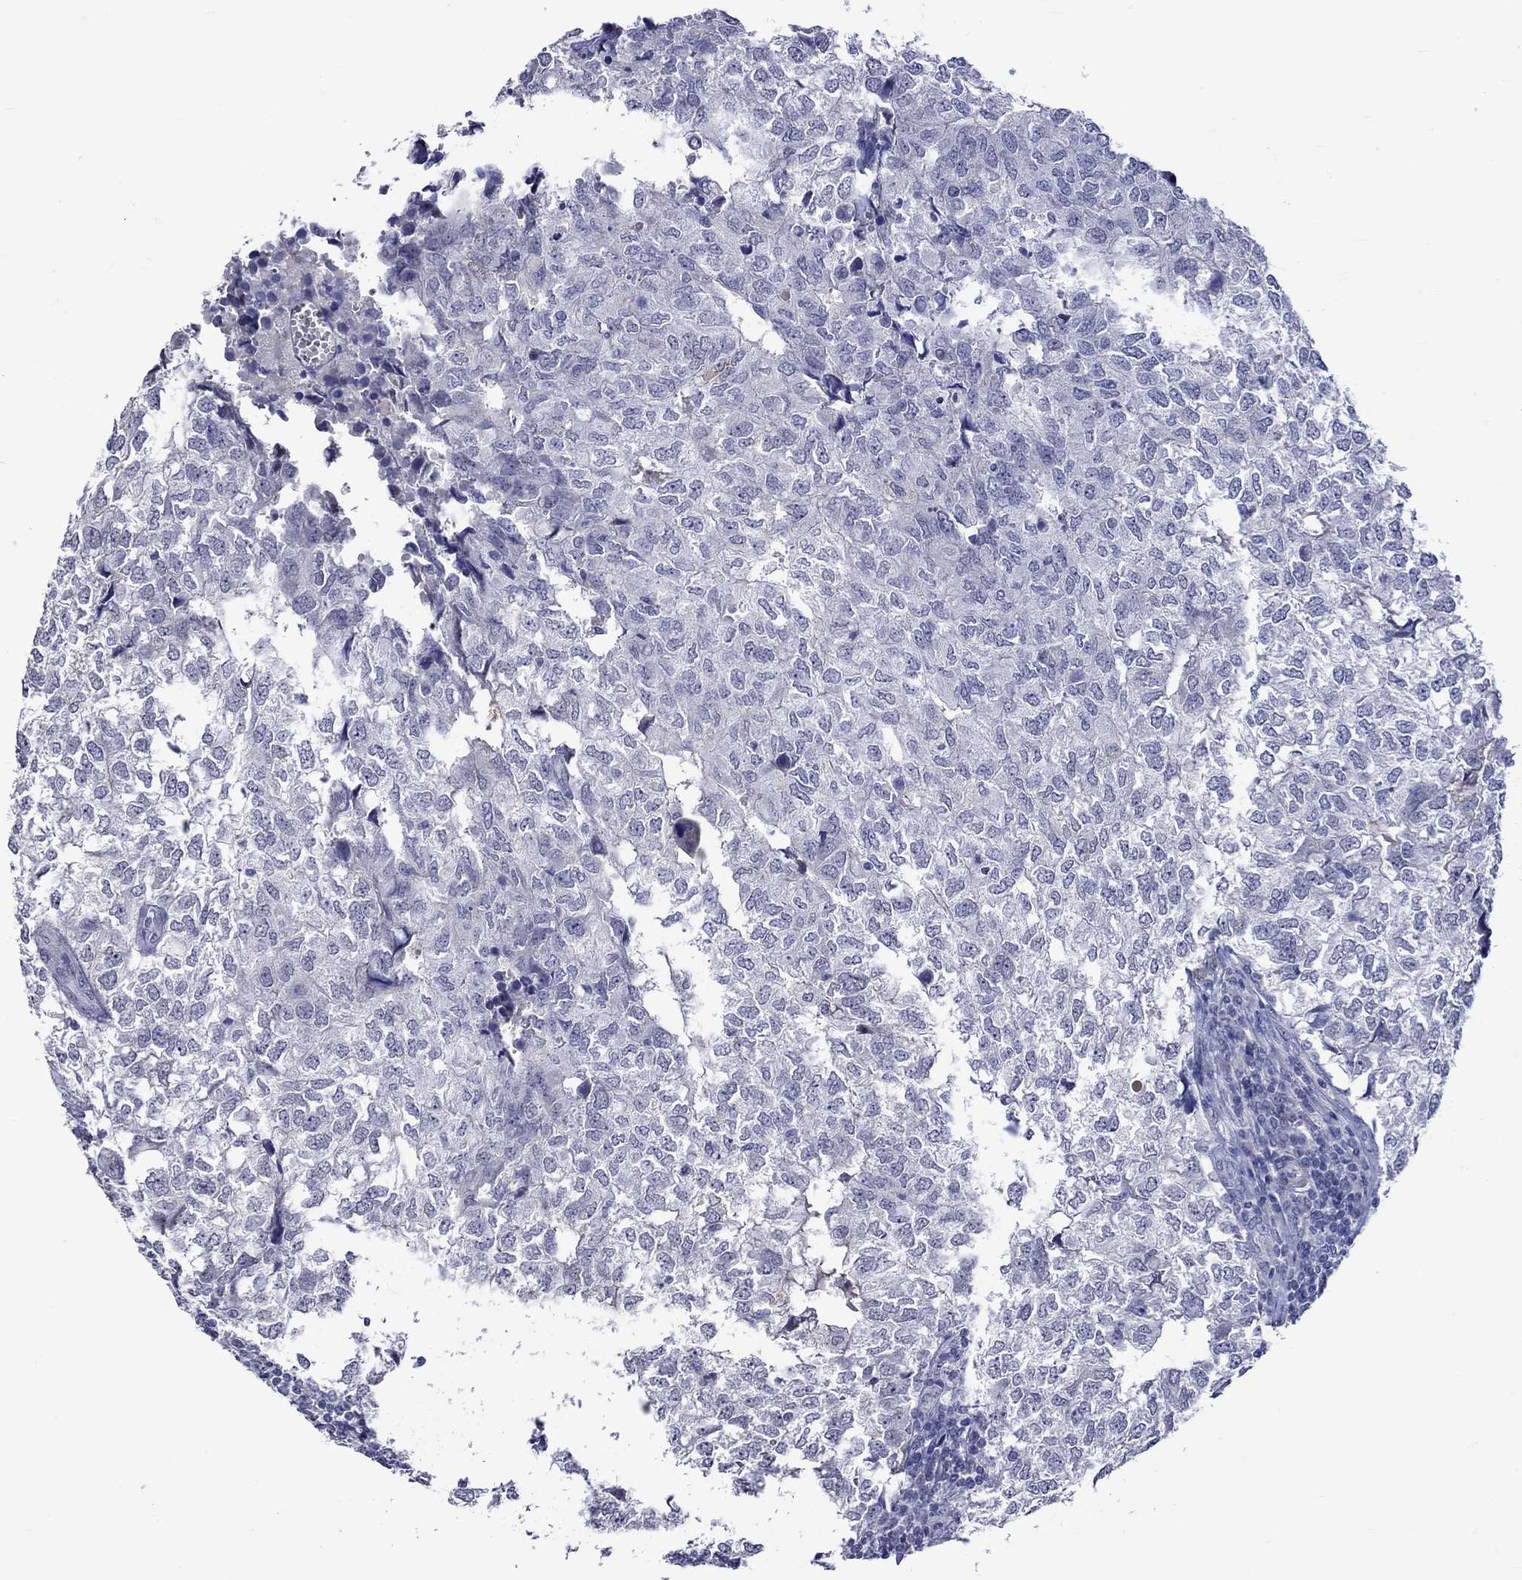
{"staining": {"intensity": "negative", "quantity": "none", "location": "none"}, "tissue": "breast cancer", "cell_type": "Tumor cells", "image_type": "cancer", "snomed": [{"axis": "morphology", "description": "Duct carcinoma"}, {"axis": "topography", "description": "Breast"}], "caption": "The photomicrograph reveals no significant staining in tumor cells of breast infiltrating ductal carcinoma.", "gene": "CRYAB", "patient": {"sex": "female", "age": 30}}